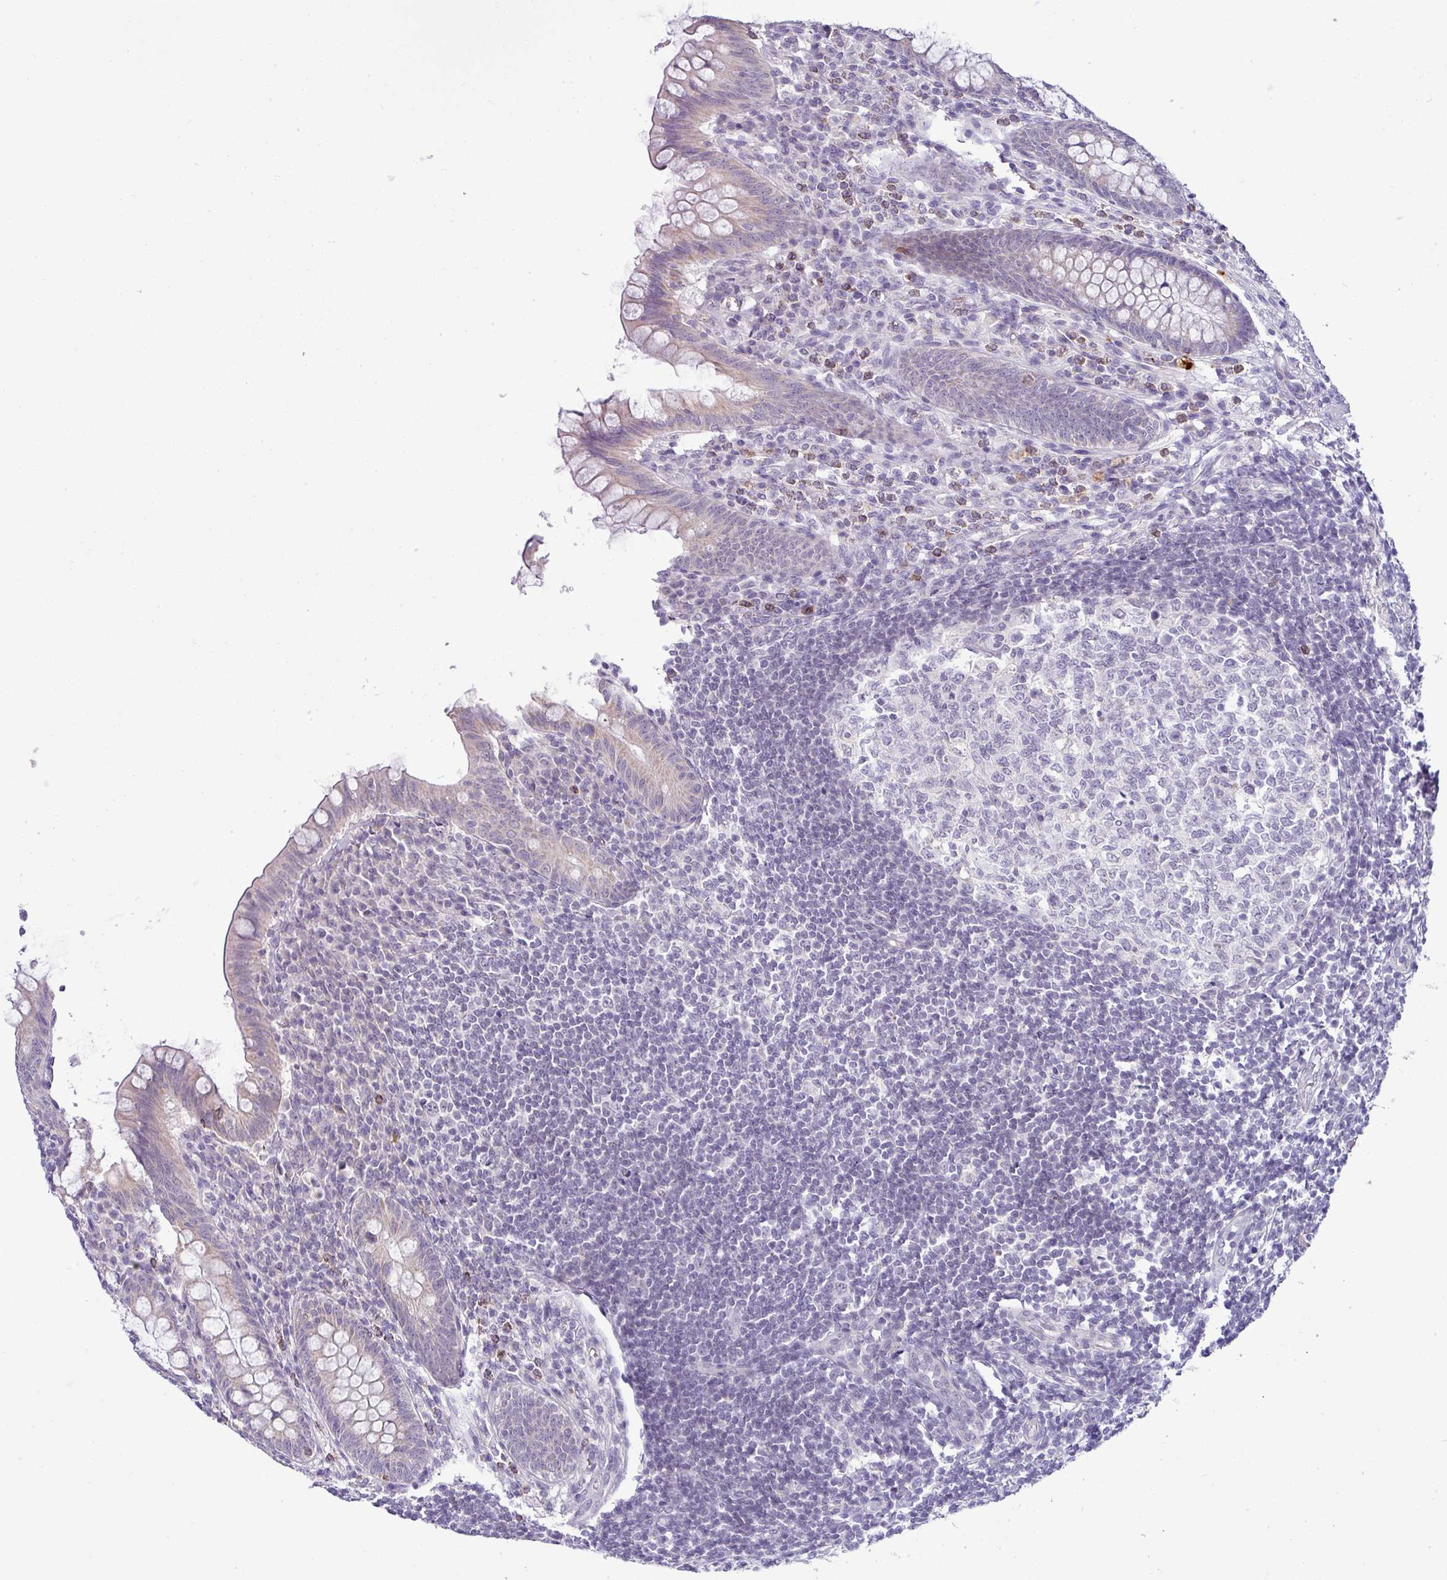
{"staining": {"intensity": "negative", "quantity": "none", "location": "none"}, "tissue": "appendix", "cell_type": "Glandular cells", "image_type": "normal", "snomed": [{"axis": "morphology", "description": "Normal tissue, NOS"}, {"axis": "topography", "description": "Appendix"}], "caption": "IHC image of unremarkable appendix: human appendix stained with DAB (3,3'-diaminobenzidine) exhibits no significant protein staining in glandular cells.", "gene": "HBEGF", "patient": {"sex": "female", "age": 33}}